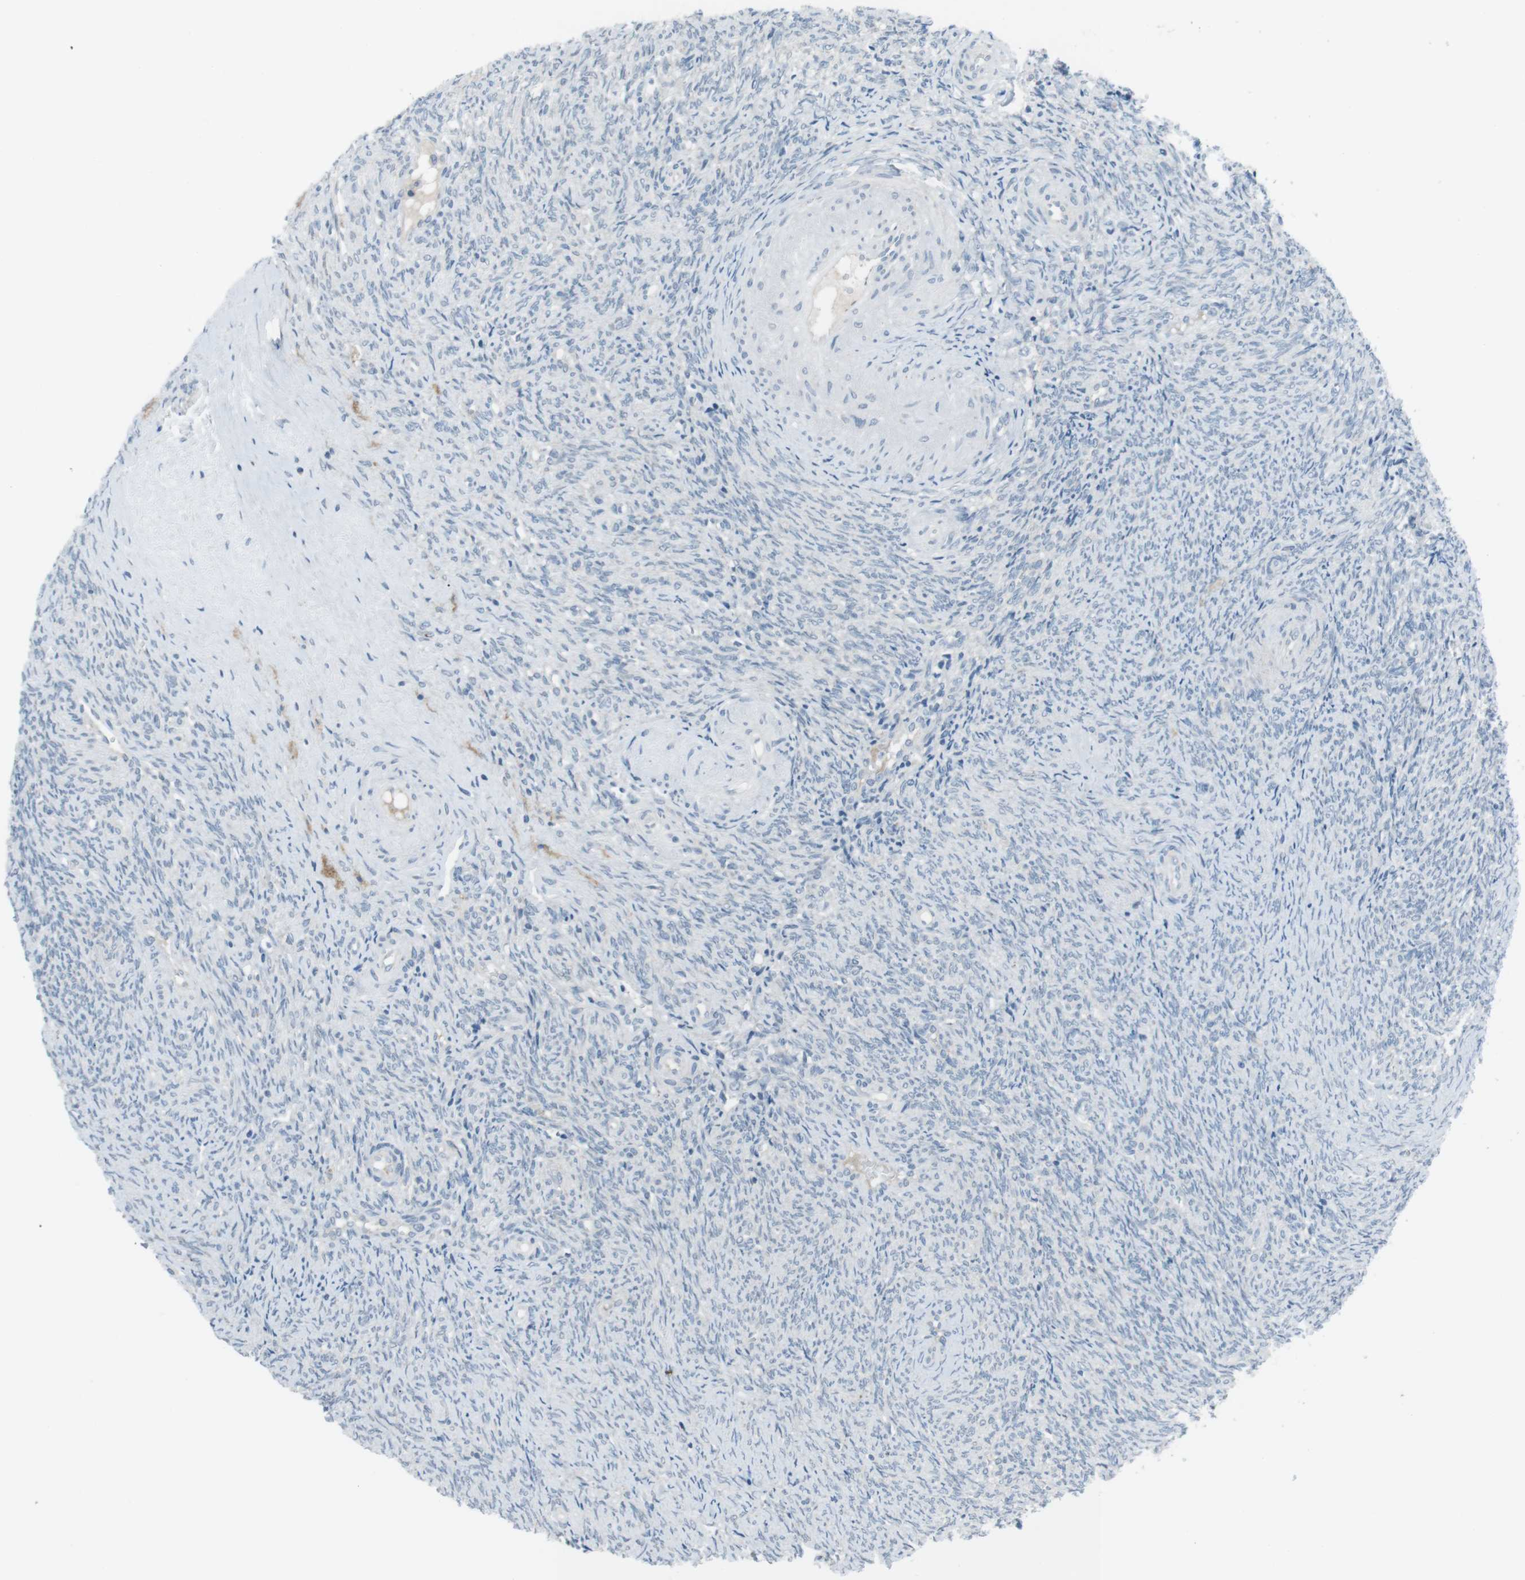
{"staining": {"intensity": "negative", "quantity": "none", "location": "none"}, "tissue": "ovary", "cell_type": "Ovarian stroma cells", "image_type": "normal", "snomed": [{"axis": "morphology", "description": "Normal tissue, NOS"}, {"axis": "topography", "description": "Ovary"}], "caption": "High power microscopy histopathology image of an immunohistochemistry histopathology image of unremarkable ovary, revealing no significant expression in ovarian stroma cells. The staining is performed using DAB brown chromogen with nuclei counter-stained in using hematoxylin.", "gene": "FCRLA", "patient": {"sex": "female", "age": 41}}